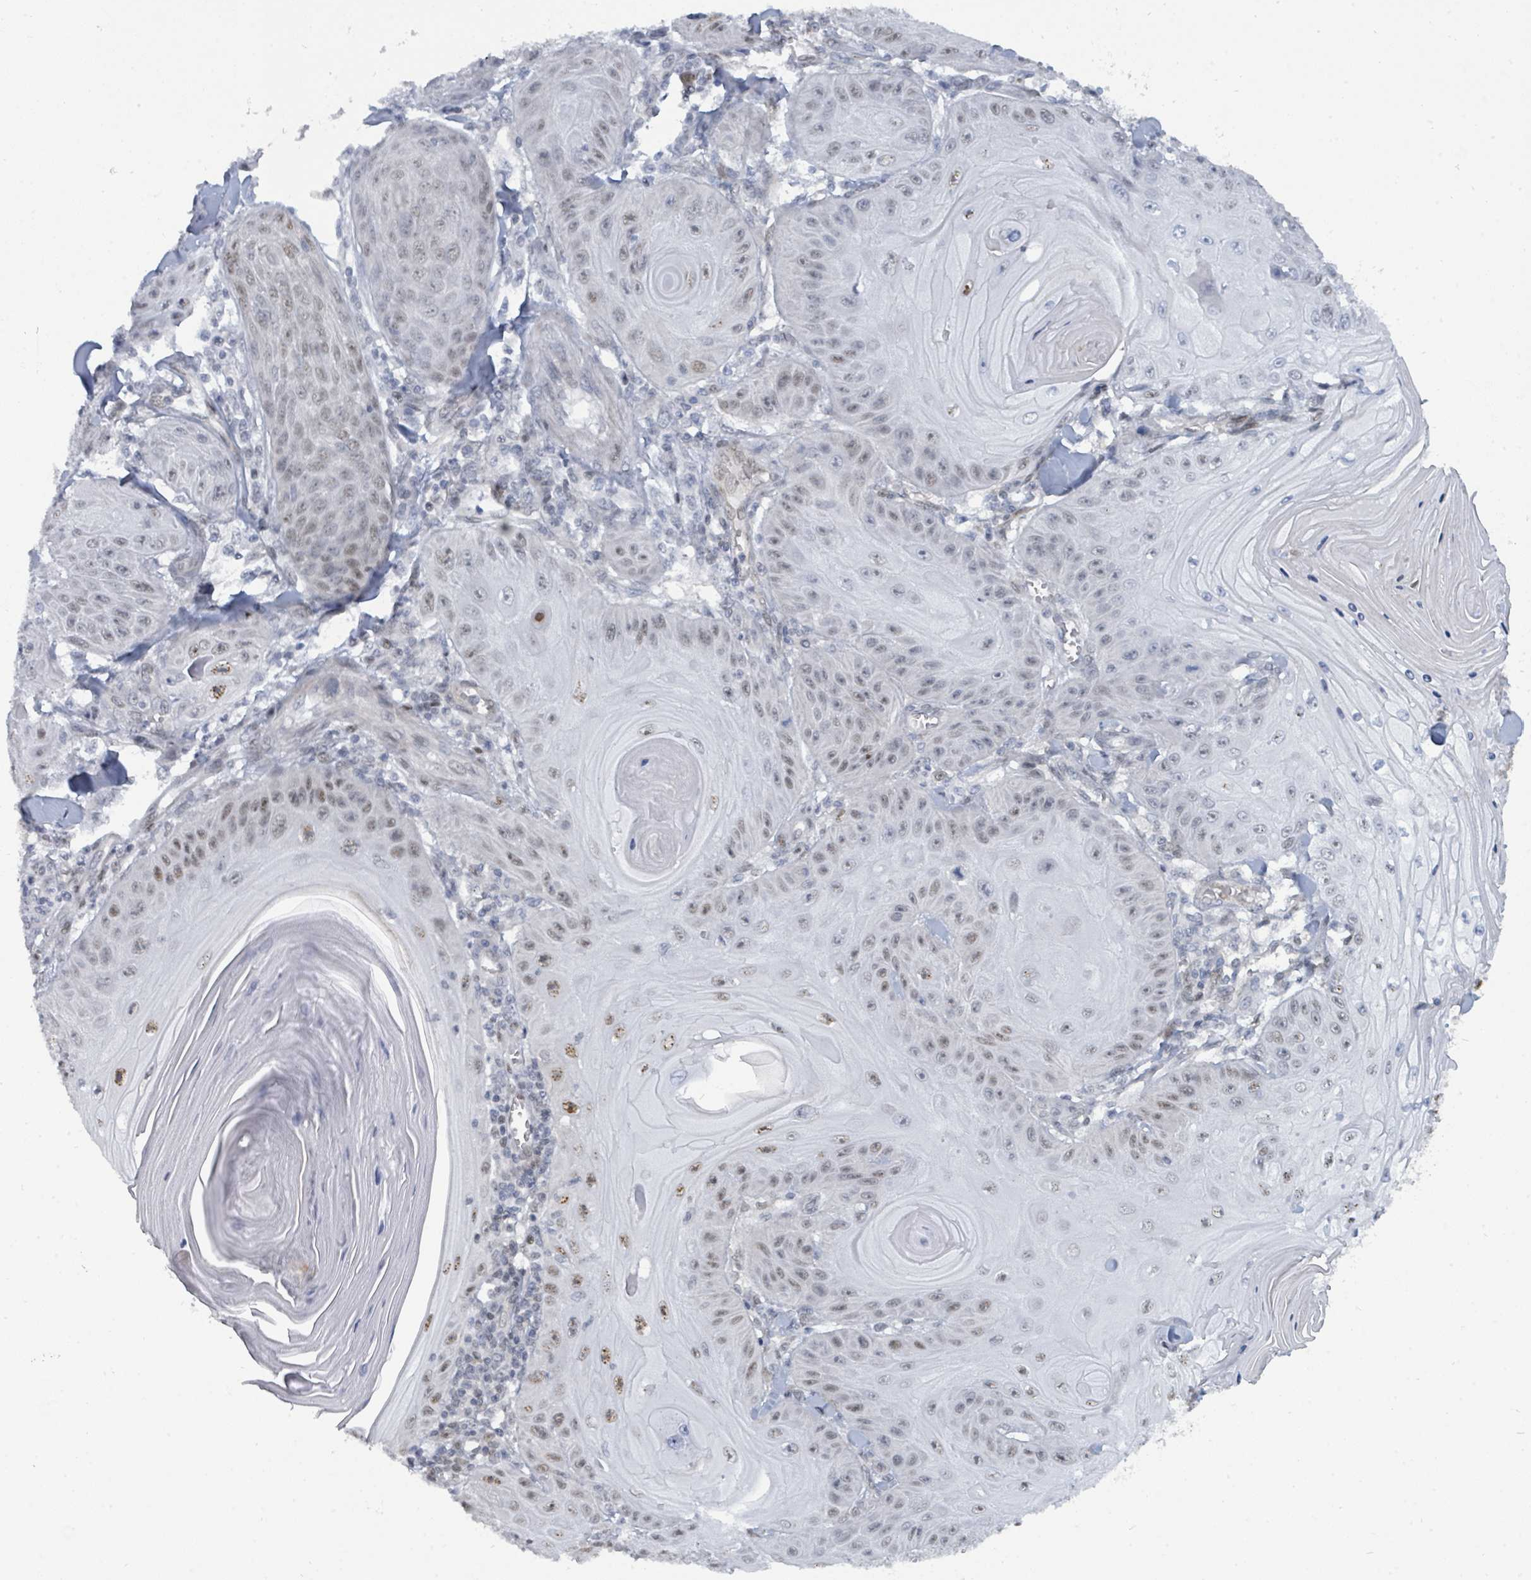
{"staining": {"intensity": "moderate", "quantity": "25%-75%", "location": "nuclear"}, "tissue": "skin cancer", "cell_type": "Tumor cells", "image_type": "cancer", "snomed": [{"axis": "morphology", "description": "Squamous cell carcinoma, NOS"}, {"axis": "topography", "description": "Skin"}], "caption": "Protein staining of skin squamous cell carcinoma tissue exhibits moderate nuclear positivity in about 25%-75% of tumor cells.", "gene": "SUMO4", "patient": {"sex": "female", "age": 78}}